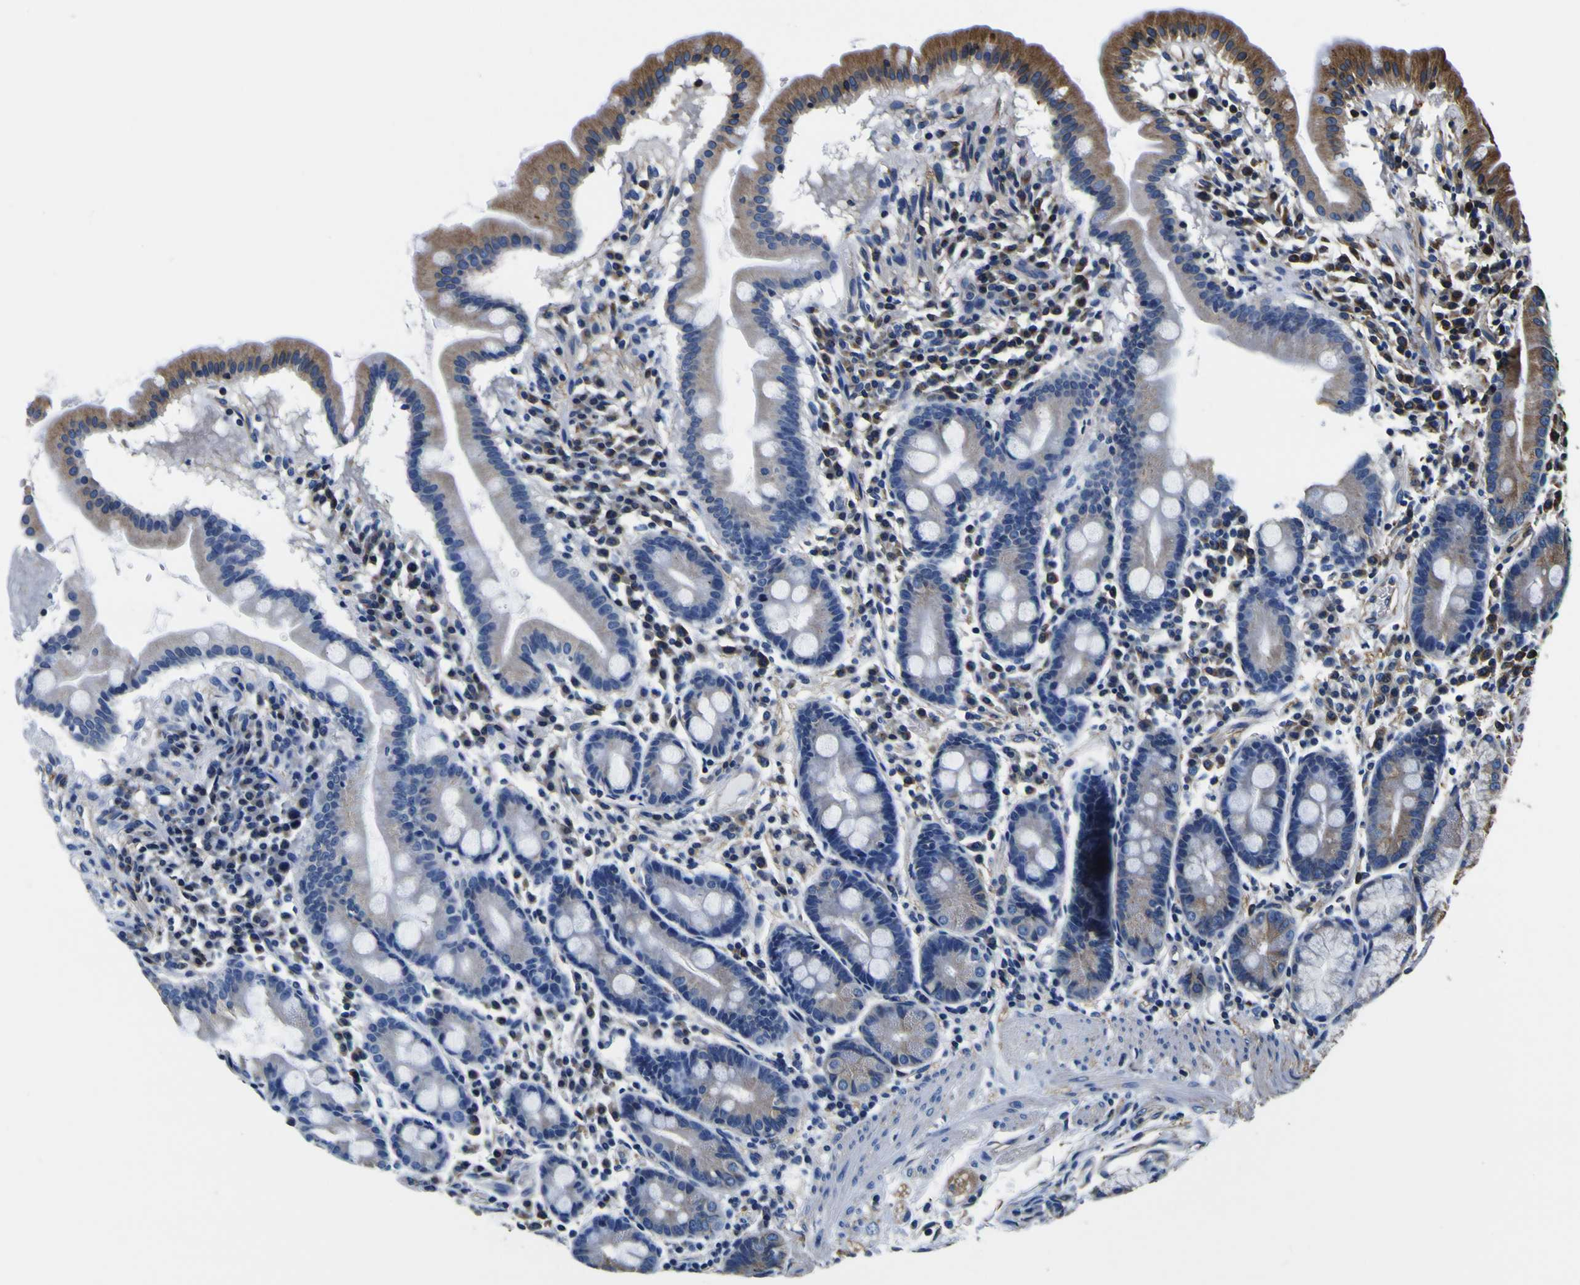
{"staining": {"intensity": "moderate", "quantity": "25%-75%", "location": "cytoplasmic/membranous"}, "tissue": "duodenum", "cell_type": "Glandular cells", "image_type": "normal", "snomed": [{"axis": "morphology", "description": "Normal tissue, NOS"}, {"axis": "topography", "description": "Duodenum"}], "caption": "Moderate cytoplasmic/membranous protein expression is appreciated in about 25%-75% of glandular cells in duodenum.", "gene": "TUBA1B", "patient": {"sex": "male", "age": 50}}